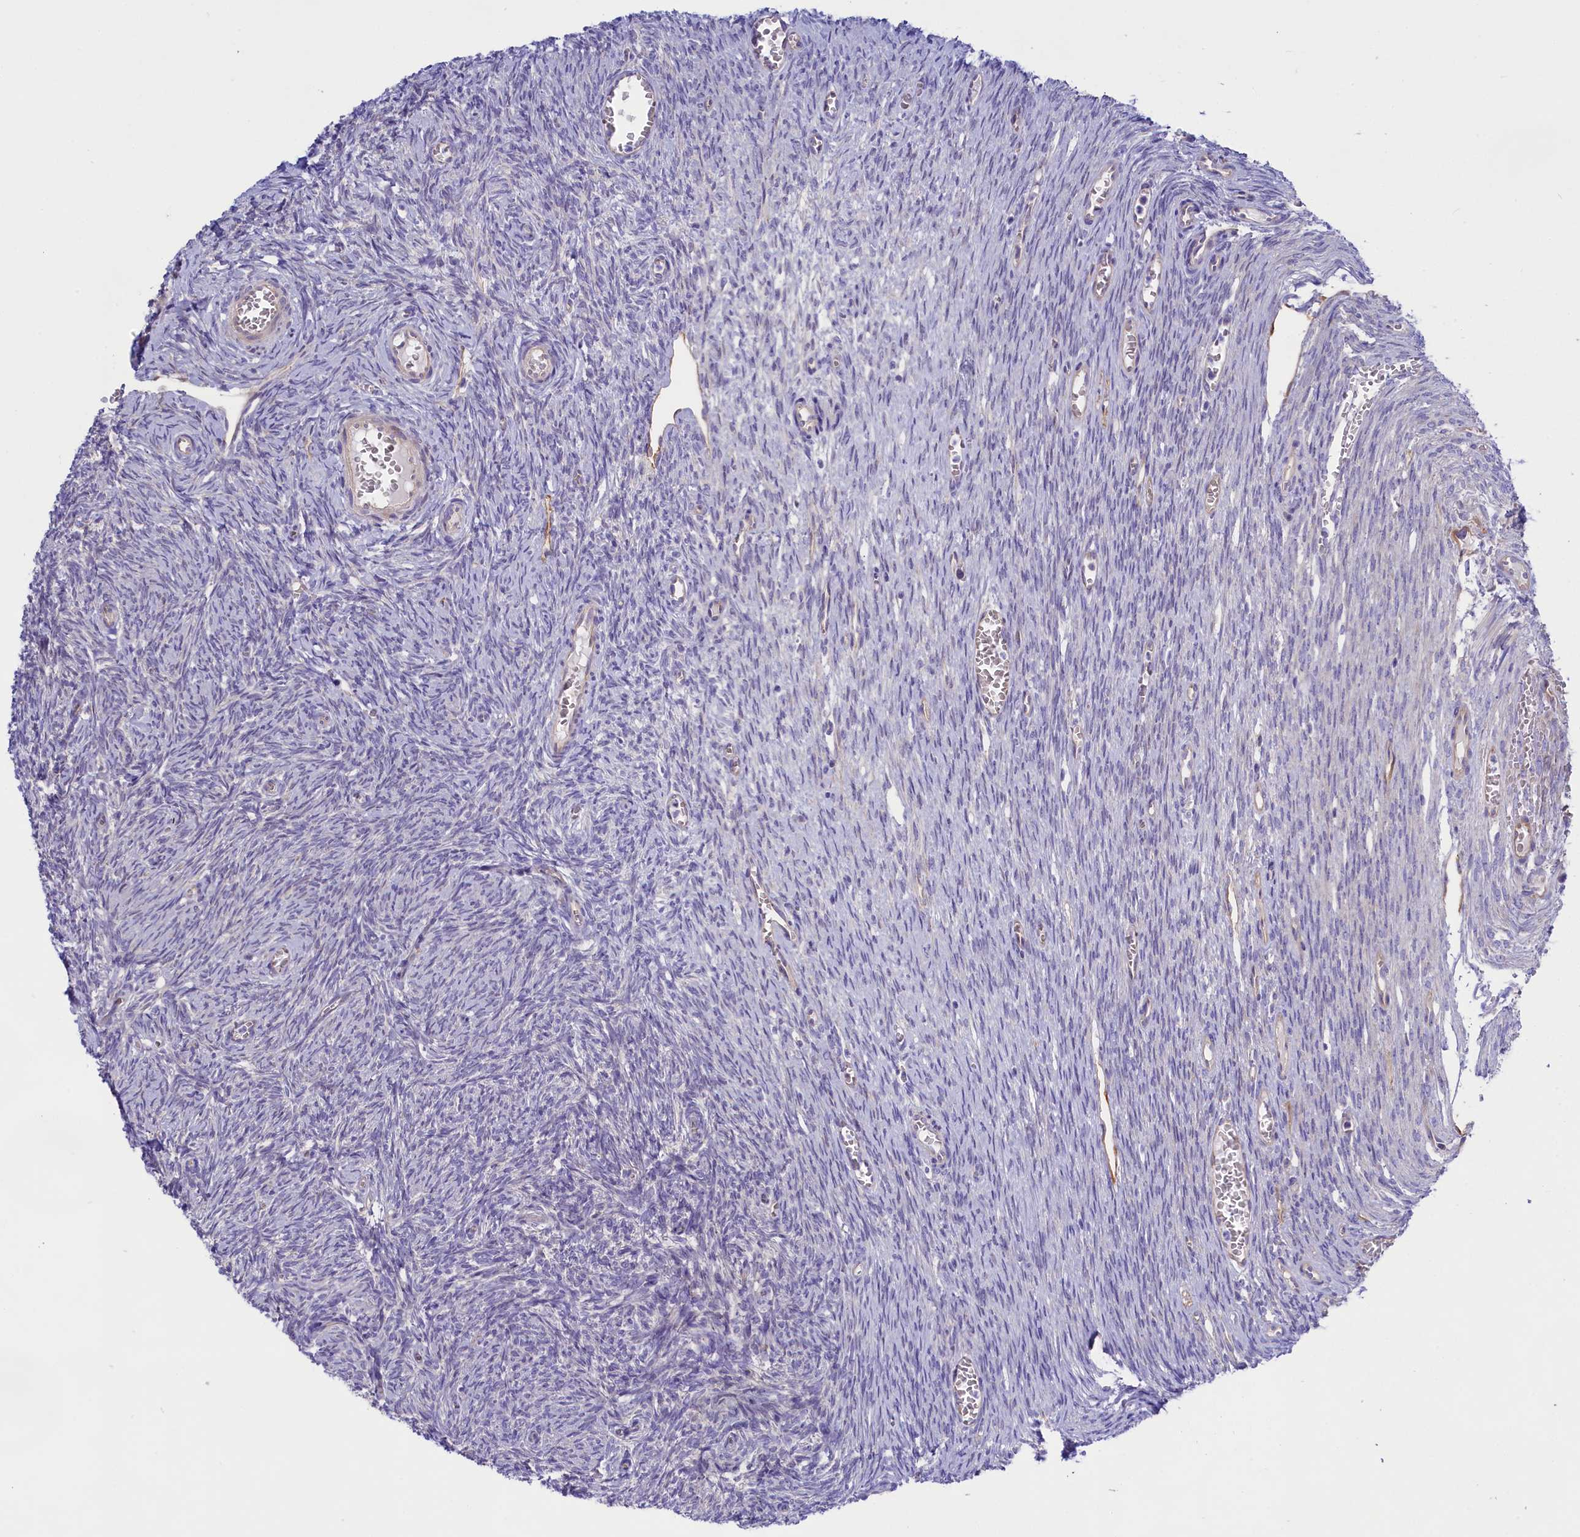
{"staining": {"intensity": "strong", "quantity": ">75%", "location": "cytoplasmic/membranous"}, "tissue": "ovary", "cell_type": "Follicle cells", "image_type": "normal", "snomed": [{"axis": "morphology", "description": "Normal tissue, NOS"}, {"axis": "topography", "description": "Ovary"}], "caption": "Human ovary stained with a brown dye demonstrates strong cytoplasmic/membranous positive positivity in about >75% of follicle cells.", "gene": "PPP1R13L", "patient": {"sex": "female", "age": 44}}